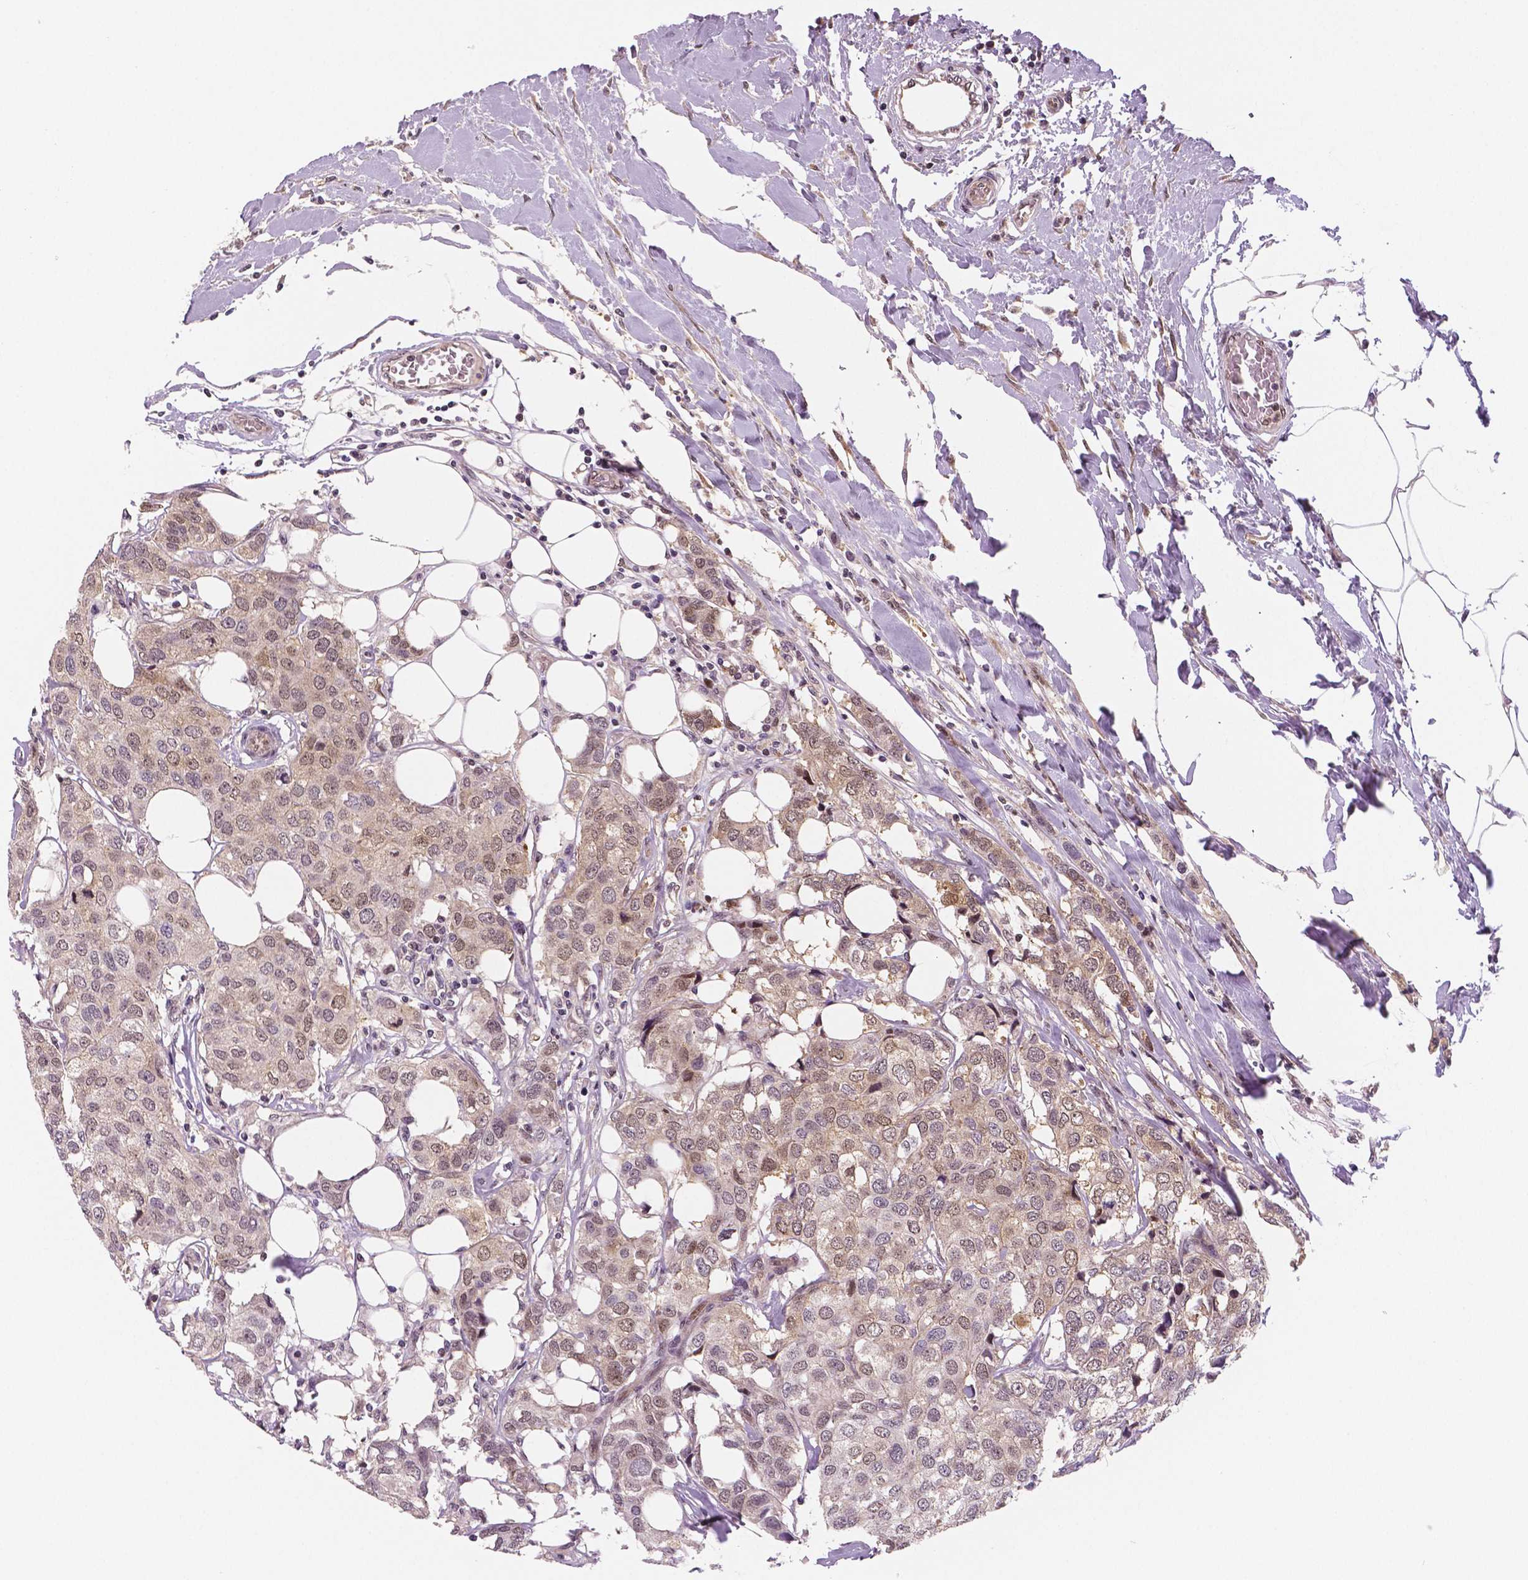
{"staining": {"intensity": "weak", "quantity": "25%-75%", "location": "cytoplasmic/membranous,nuclear"}, "tissue": "breast cancer", "cell_type": "Tumor cells", "image_type": "cancer", "snomed": [{"axis": "morphology", "description": "Duct carcinoma"}, {"axis": "topography", "description": "Breast"}], "caption": "There is low levels of weak cytoplasmic/membranous and nuclear staining in tumor cells of invasive ductal carcinoma (breast), as demonstrated by immunohistochemical staining (brown color).", "gene": "STAT3", "patient": {"sex": "female", "age": 80}}